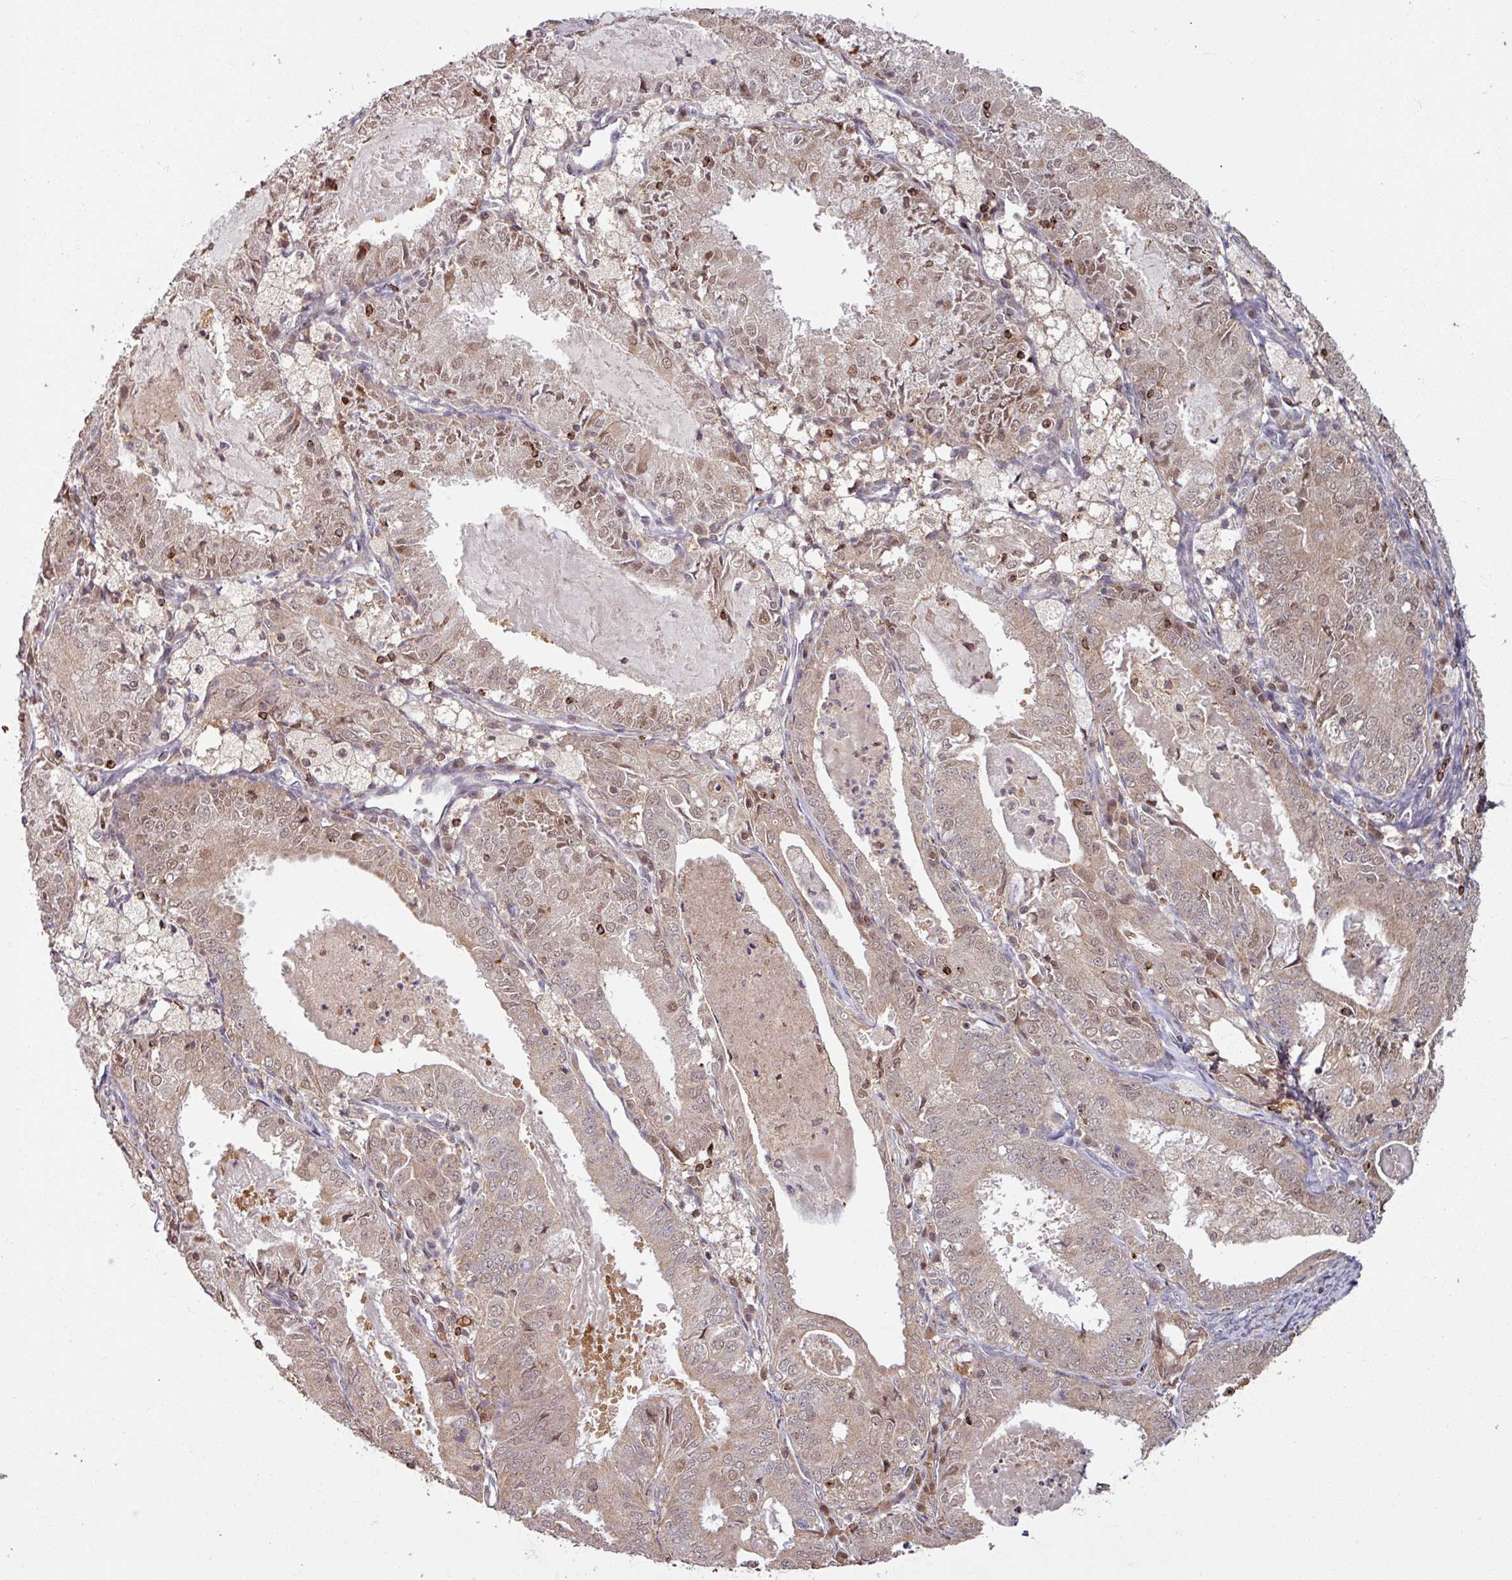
{"staining": {"intensity": "weak", "quantity": "25%-75%", "location": "nuclear"}, "tissue": "endometrial cancer", "cell_type": "Tumor cells", "image_type": "cancer", "snomed": [{"axis": "morphology", "description": "Adenocarcinoma, NOS"}, {"axis": "topography", "description": "Endometrium"}], "caption": "A high-resolution photomicrograph shows immunohistochemistry (IHC) staining of endometrial cancer, which exhibits weak nuclear staining in about 25%-75% of tumor cells. The staining was performed using DAB, with brown indicating positive protein expression. Nuclei are stained blue with hematoxylin.", "gene": "OR6B1", "patient": {"sex": "female", "age": 57}}